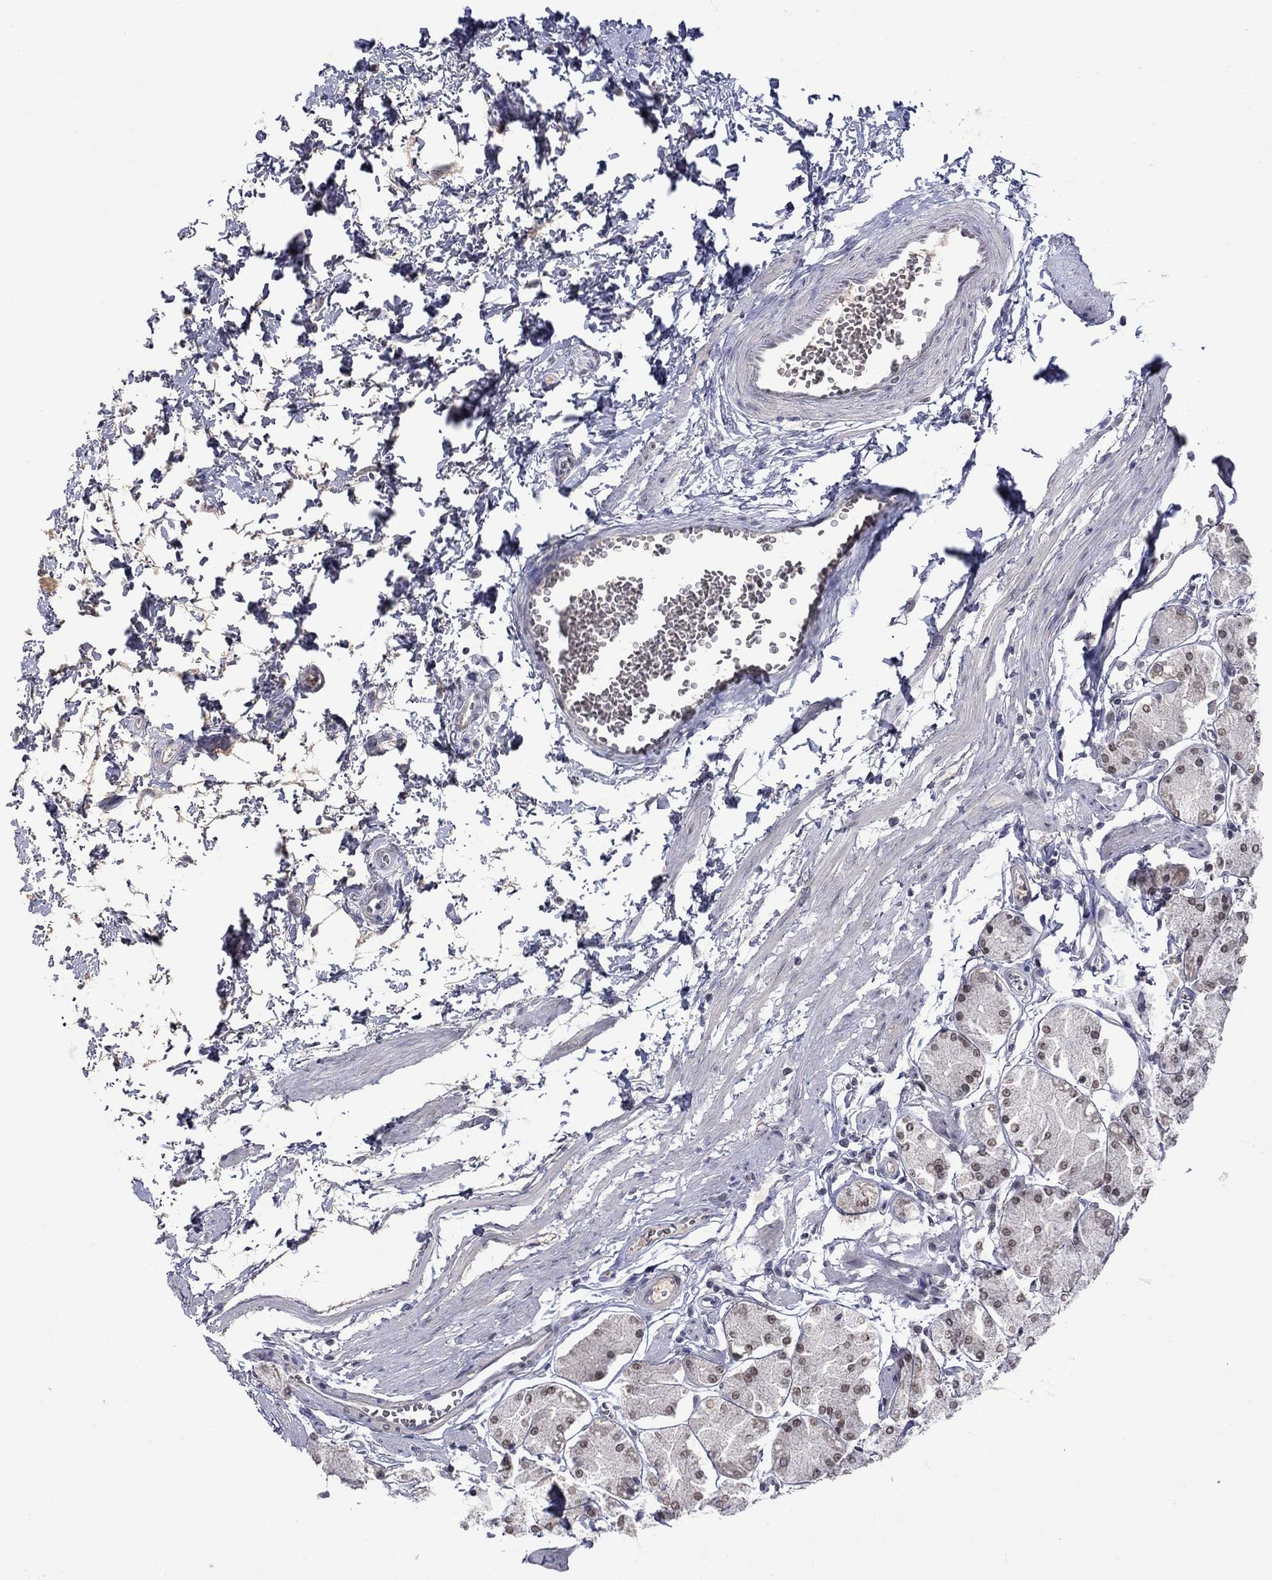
{"staining": {"intensity": "moderate", "quantity": "<25%", "location": "cytoplasmic/membranous,nuclear"}, "tissue": "stomach", "cell_type": "Glandular cells", "image_type": "normal", "snomed": [{"axis": "morphology", "description": "Normal tissue, NOS"}, {"axis": "topography", "description": "Stomach, upper"}], "caption": "A brown stain labels moderate cytoplasmic/membranous,nuclear staining of a protein in glandular cells of benign stomach. (brown staining indicates protein expression, while blue staining denotes nuclei).", "gene": "NSMF", "patient": {"sex": "male", "age": 60}}